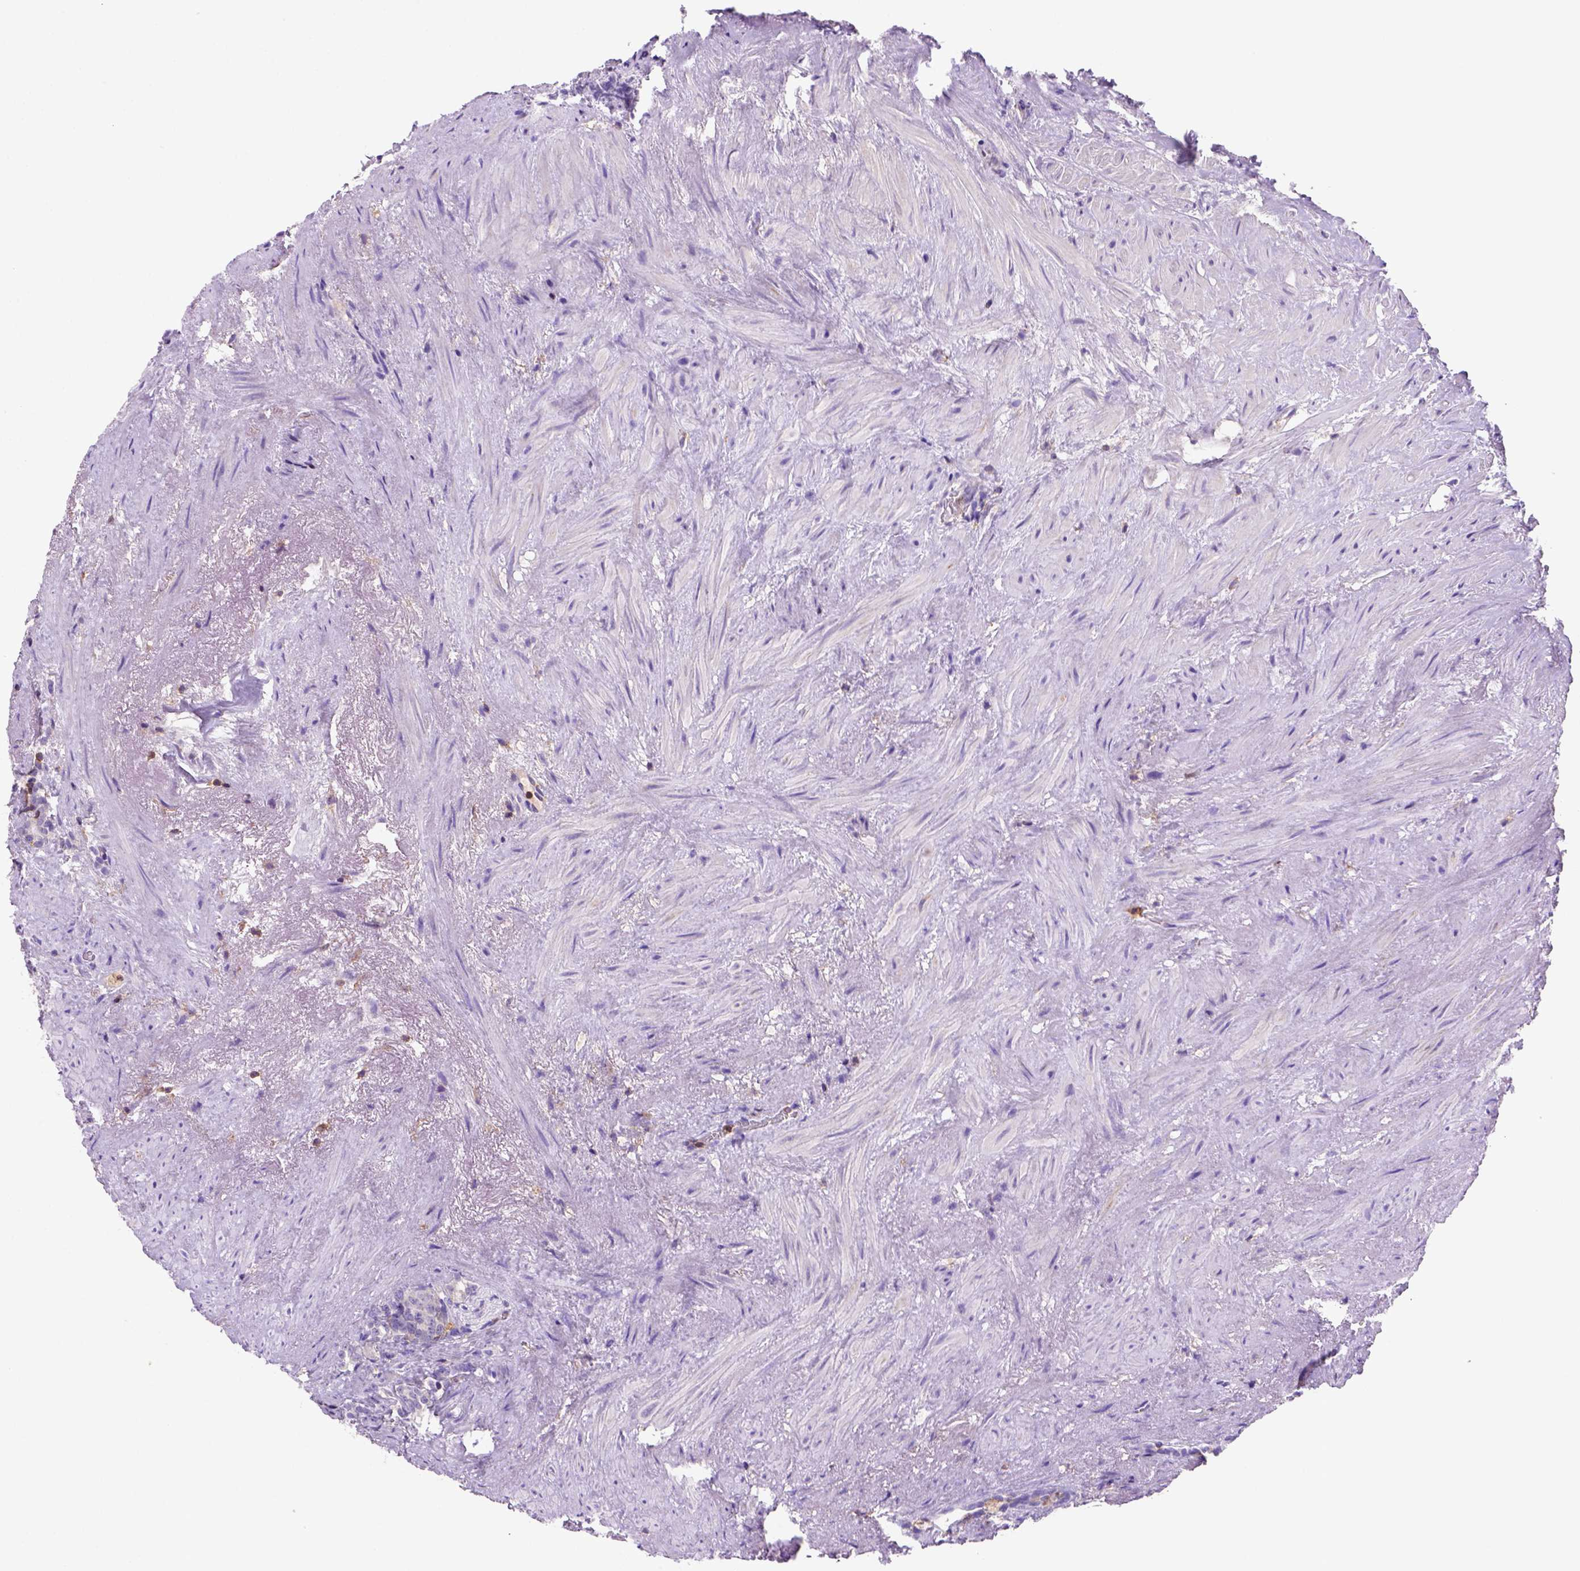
{"staining": {"intensity": "negative", "quantity": "none", "location": "none"}, "tissue": "prostate cancer", "cell_type": "Tumor cells", "image_type": "cancer", "snomed": [{"axis": "morphology", "description": "Adenocarcinoma, High grade"}, {"axis": "topography", "description": "Prostate"}], "caption": "Tumor cells show no significant expression in prostate cancer. The staining was performed using DAB to visualize the protein expression in brown, while the nuclei were stained in blue with hematoxylin (Magnification: 20x).", "gene": "INPP5D", "patient": {"sex": "male", "age": 84}}